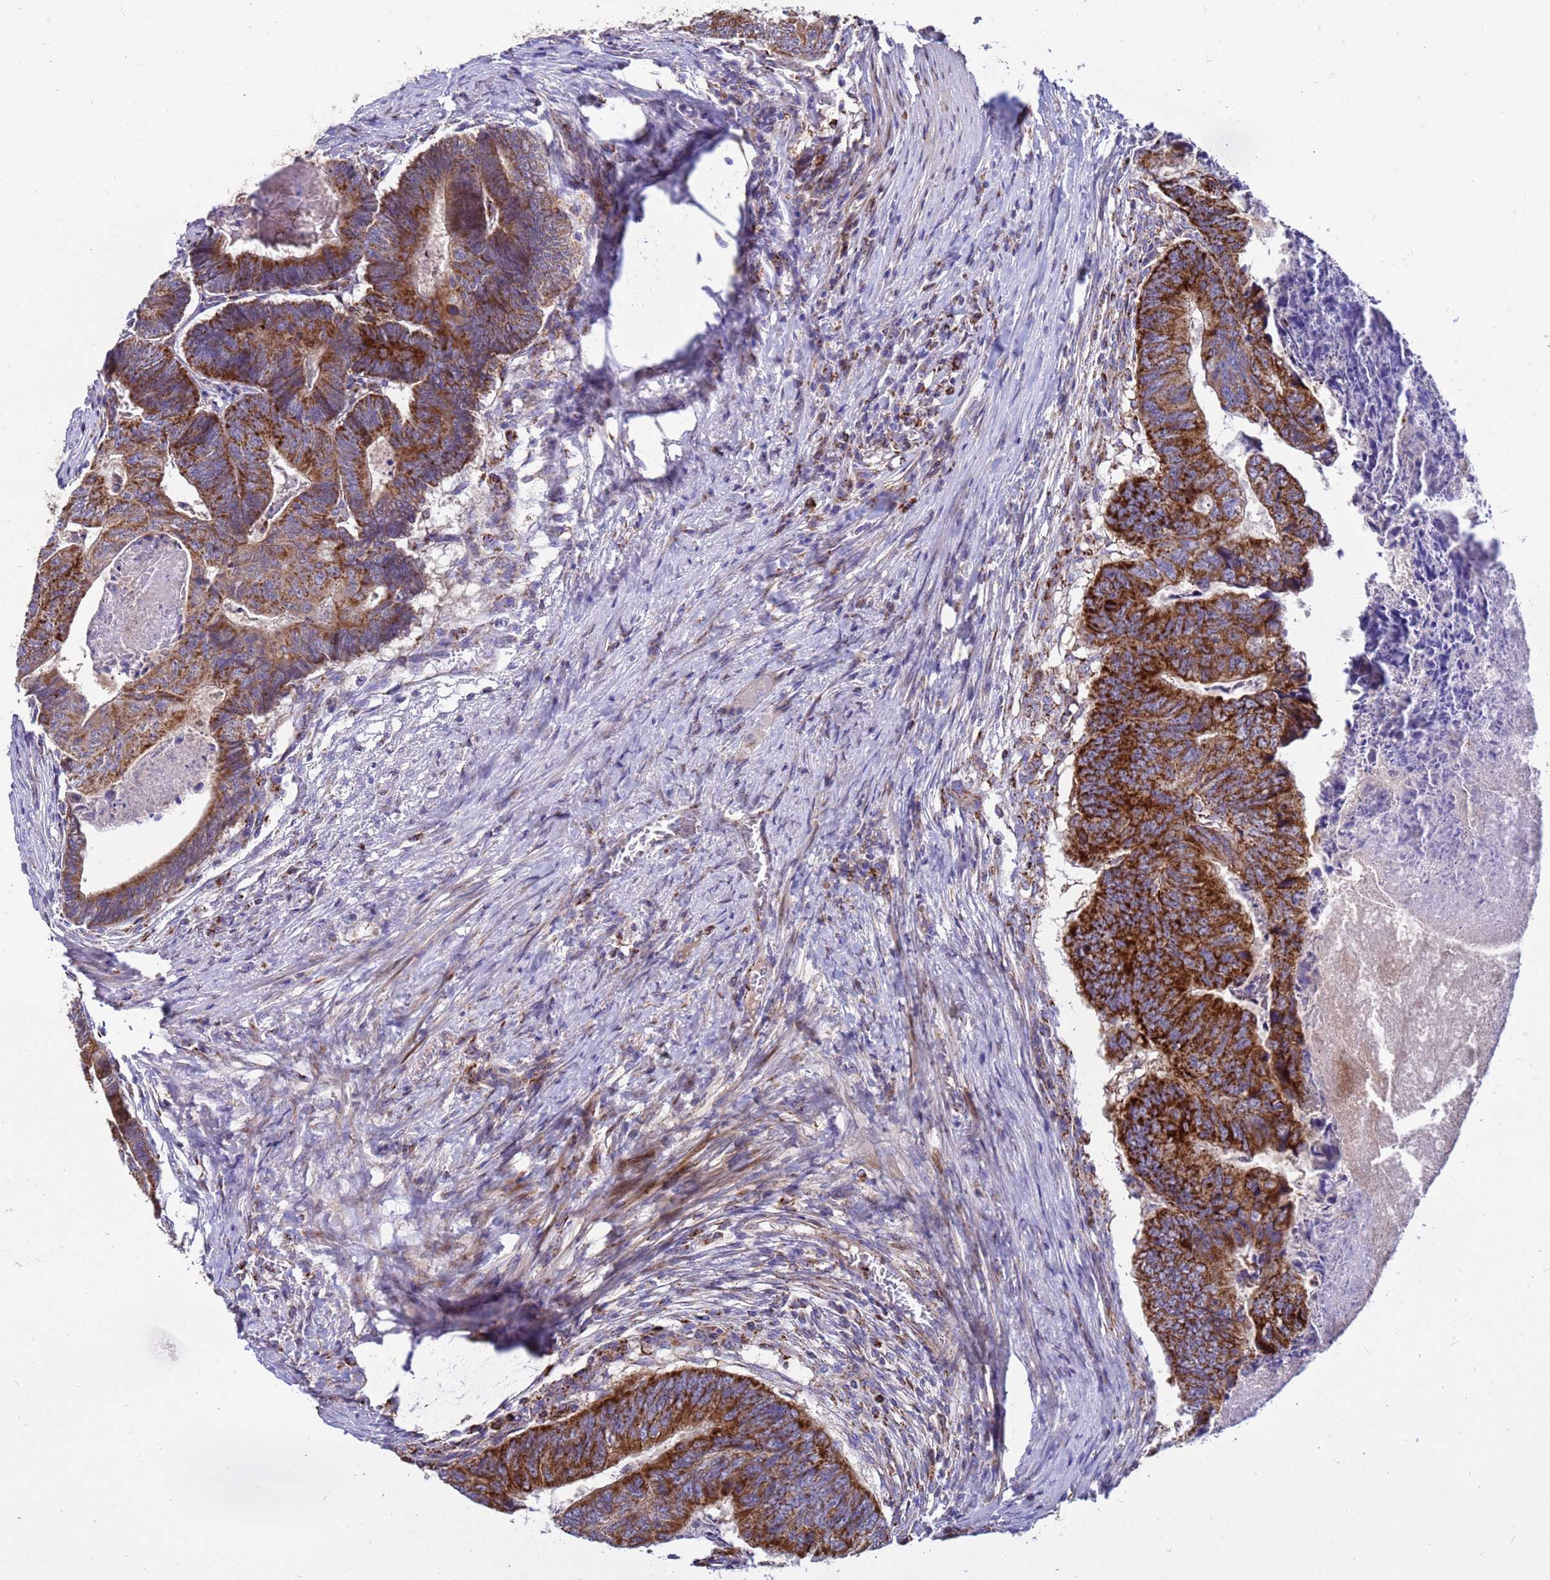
{"staining": {"intensity": "strong", "quantity": ">75%", "location": "cytoplasmic/membranous"}, "tissue": "colorectal cancer", "cell_type": "Tumor cells", "image_type": "cancer", "snomed": [{"axis": "morphology", "description": "Adenocarcinoma, NOS"}, {"axis": "topography", "description": "Colon"}], "caption": "Immunohistochemistry (IHC) of colorectal cancer (adenocarcinoma) demonstrates high levels of strong cytoplasmic/membranous expression in approximately >75% of tumor cells. (Brightfield microscopy of DAB IHC at high magnification).", "gene": "TUBGCP3", "patient": {"sex": "female", "age": 67}}